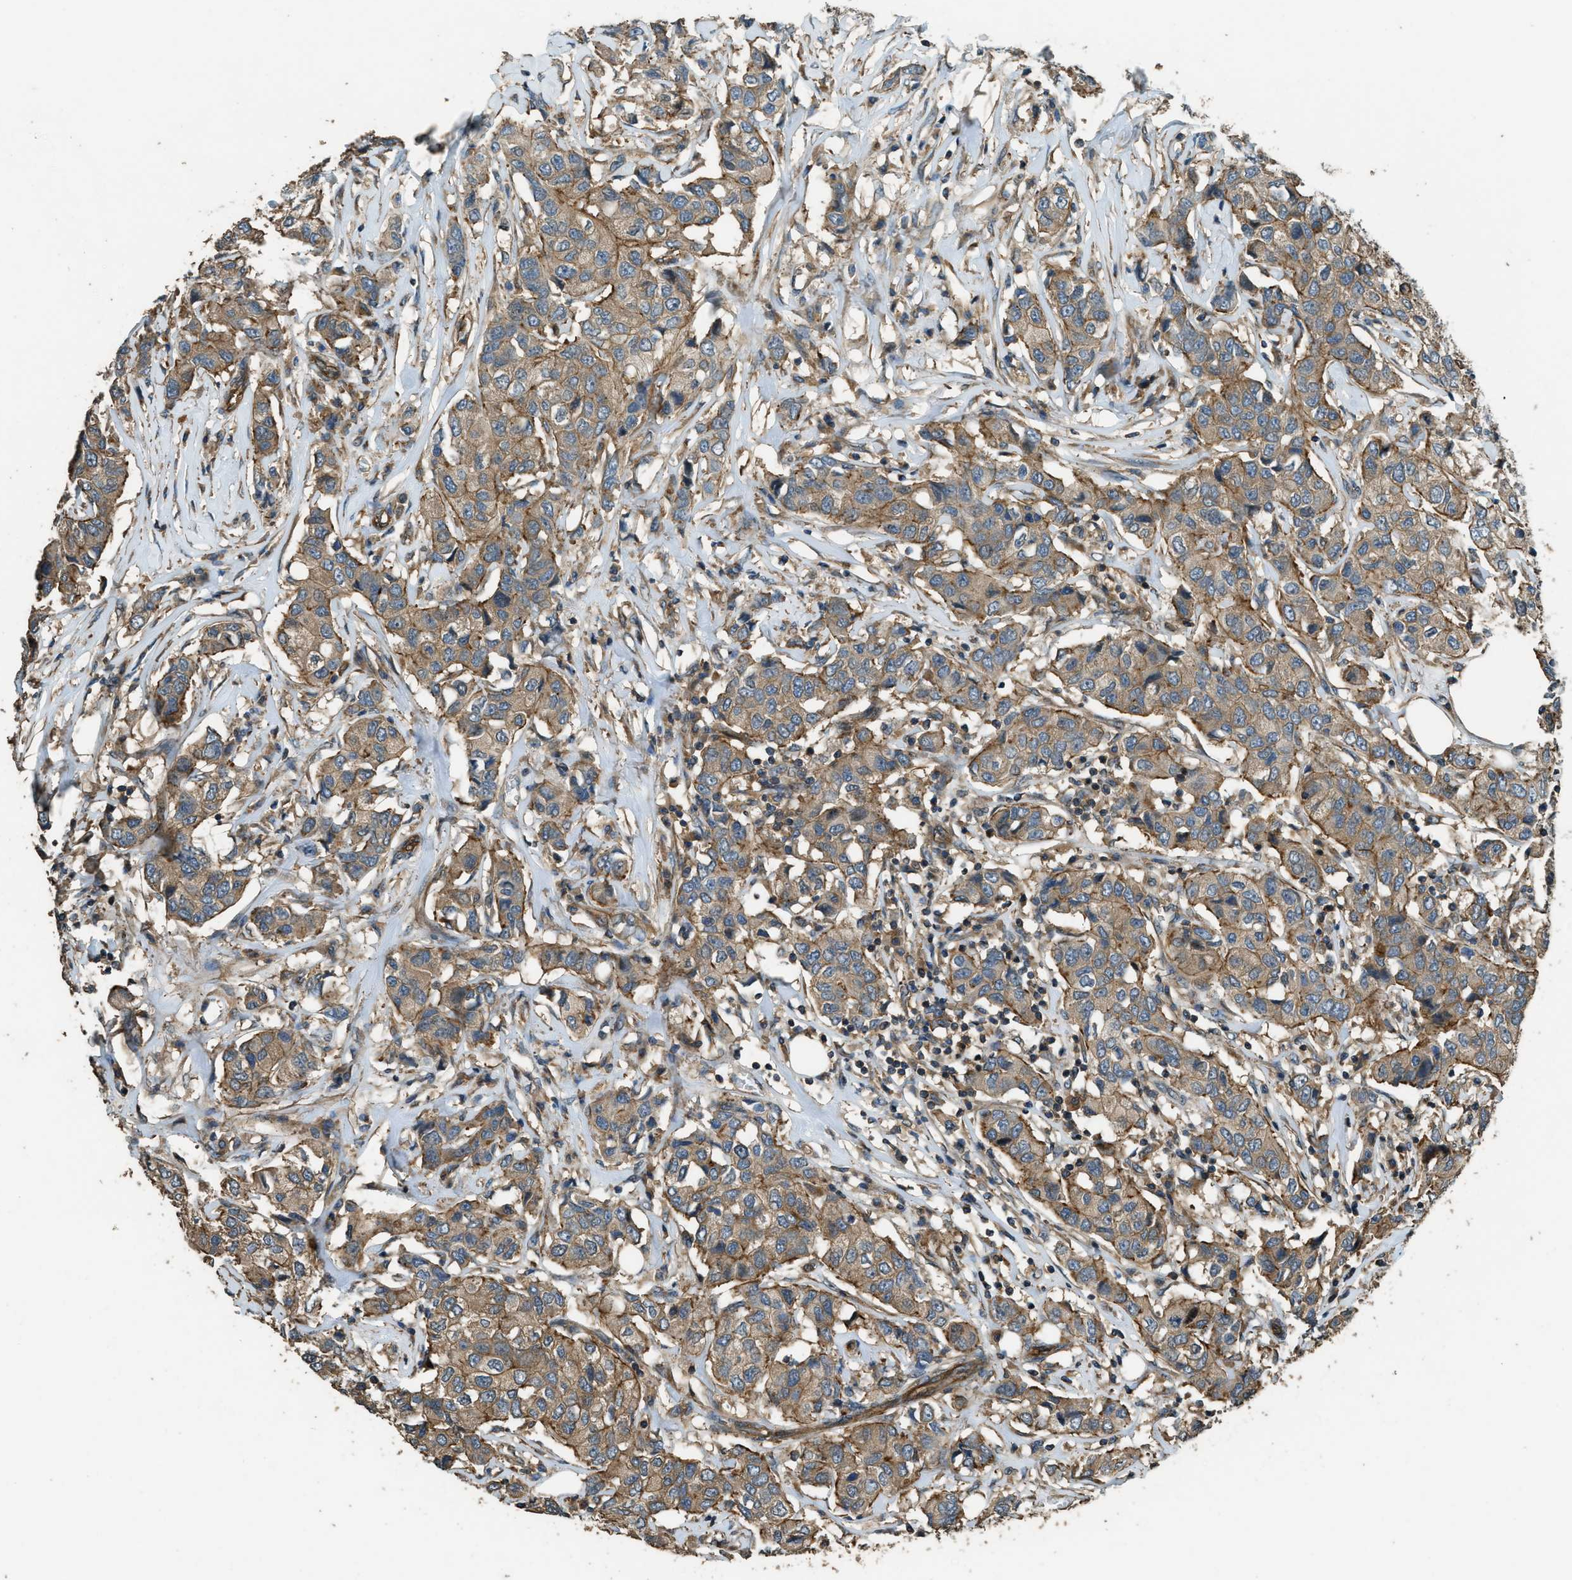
{"staining": {"intensity": "moderate", "quantity": ">75%", "location": "cytoplasmic/membranous"}, "tissue": "breast cancer", "cell_type": "Tumor cells", "image_type": "cancer", "snomed": [{"axis": "morphology", "description": "Duct carcinoma"}, {"axis": "topography", "description": "Breast"}], "caption": "Immunohistochemical staining of human breast cancer (invasive ductal carcinoma) demonstrates medium levels of moderate cytoplasmic/membranous protein staining in about >75% of tumor cells.", "gene": "MARS1", "patient": {"sex": "female", "age": 80}}